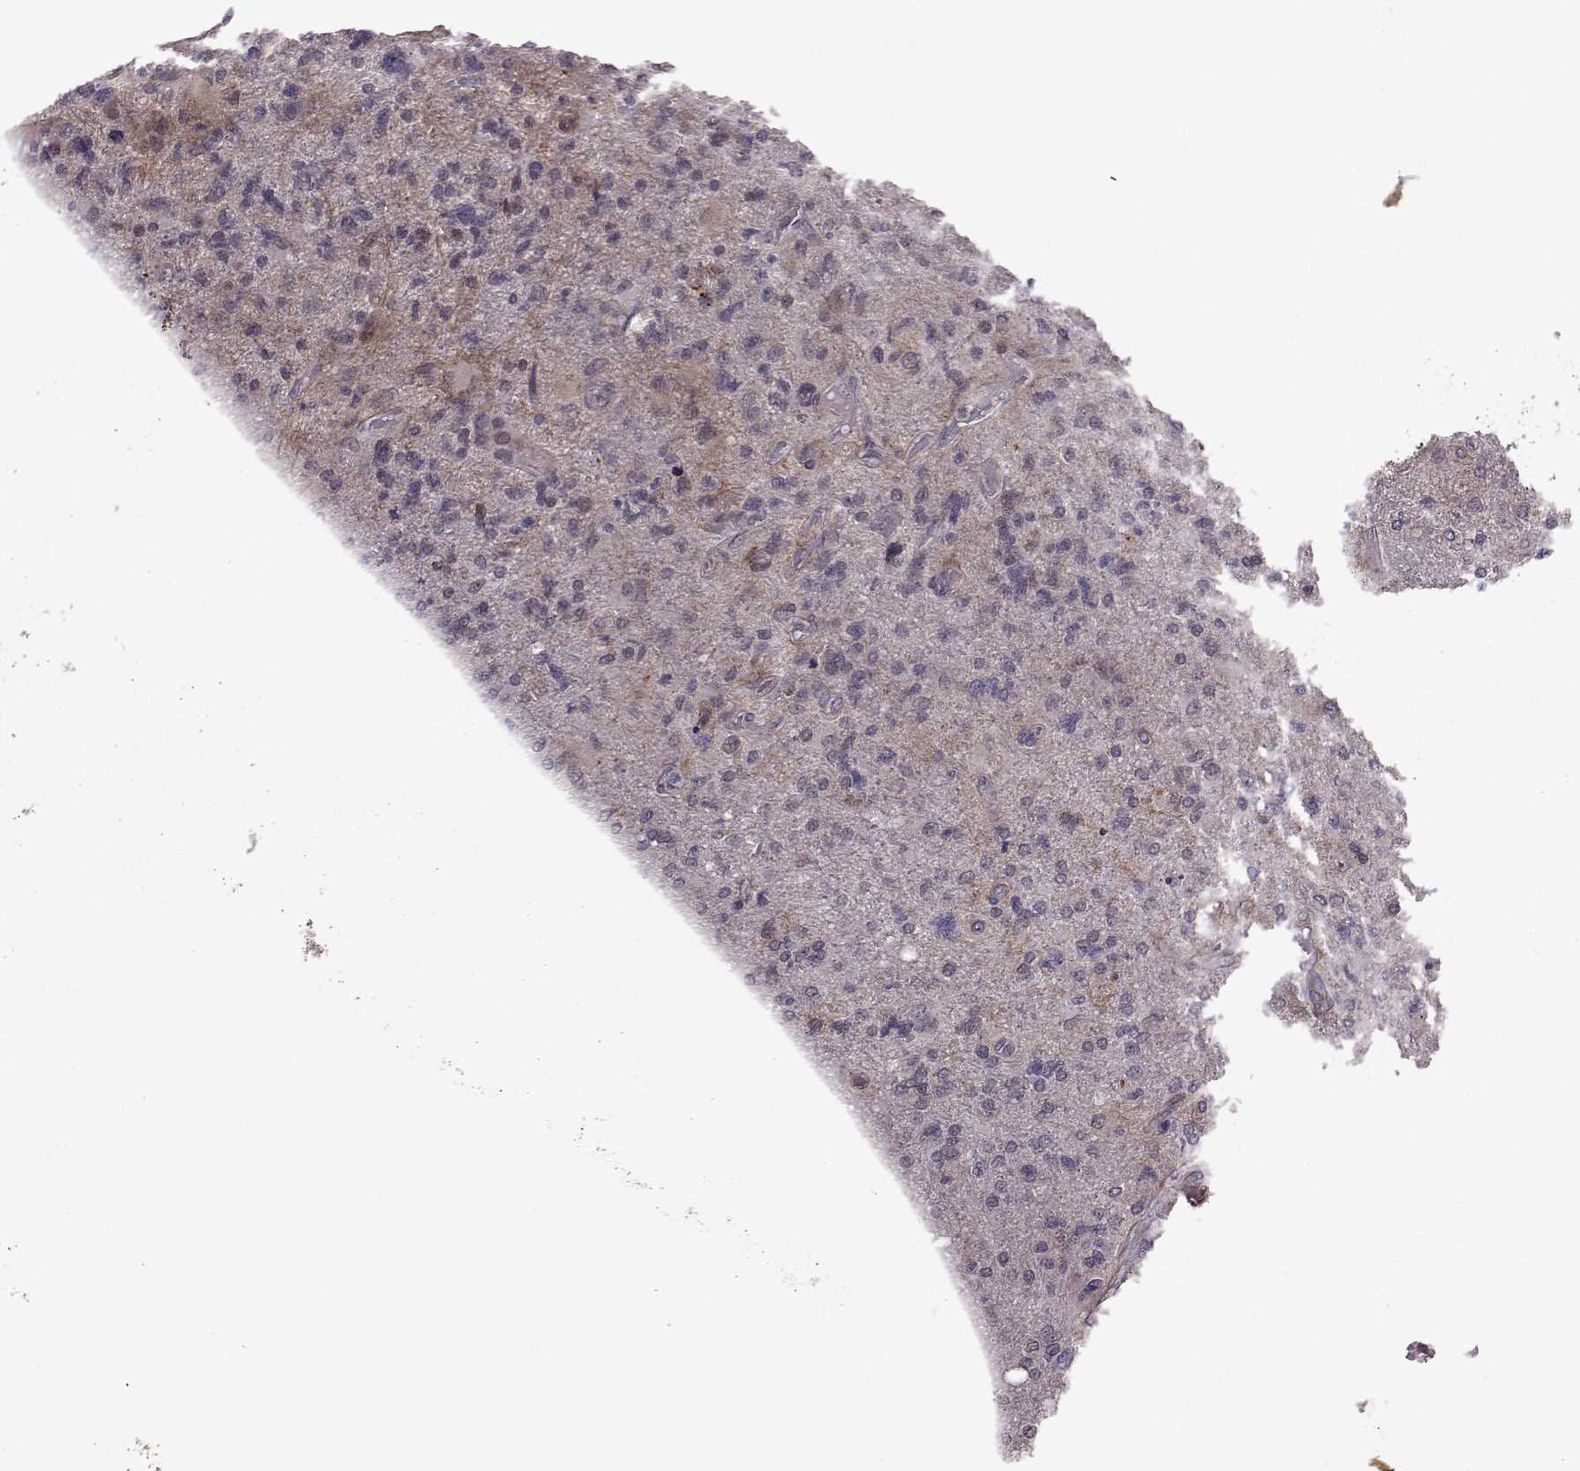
{"staining": {"intensity": "negative", "quantity": "none", "location": "none"}, "tissue": "glioma", "cell_type": "Tumor cells", "image_type": "cancer", "snomed": [{"axis": "morphology", "description": "Glioma, malignant, High grade"}, {"axis": "topography", "description": "Cerebral cortex"}], "caption": "There is no significant expression in tumor cells of glioma.", "gene": "SYNPO", "patient": {"sex": "male", "age": 70}}